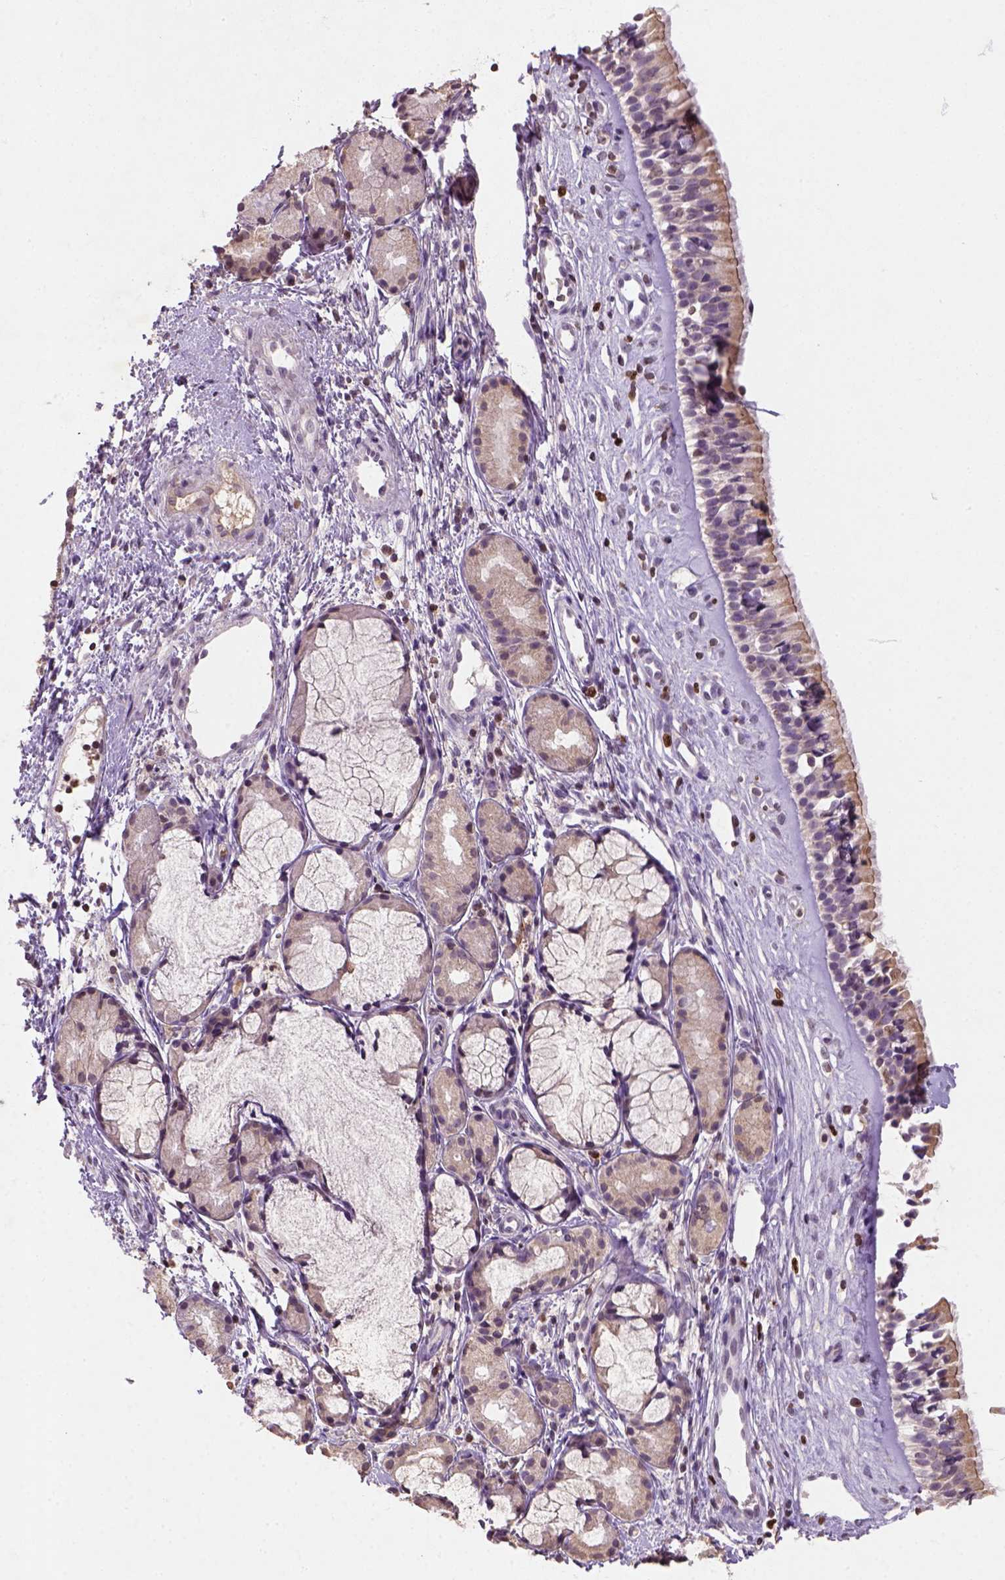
{"staining": {"intensity": "weak", "quantity": "25%-75%", "location": "cytoplasmic/membranous"}, "tissue": "nasopharynx", "cell_type": "Respiratory epithelial cells", "image_type": "normal", "snomed": [{"axis": "morphology", "description": "Normal tissue, NOS"}, {"axis": "topography", "description": "Nasopharynx"}], "caption": "Immunohistochemical staining of benign human nasopharynx displays 25%-75% levels of weak cytoplasmic/membranous protein staining in approximately 25%-75% of respiratory epithelial cells.", "gene": "NUDT3", "patient": {"sex": "female", "age": 52}}